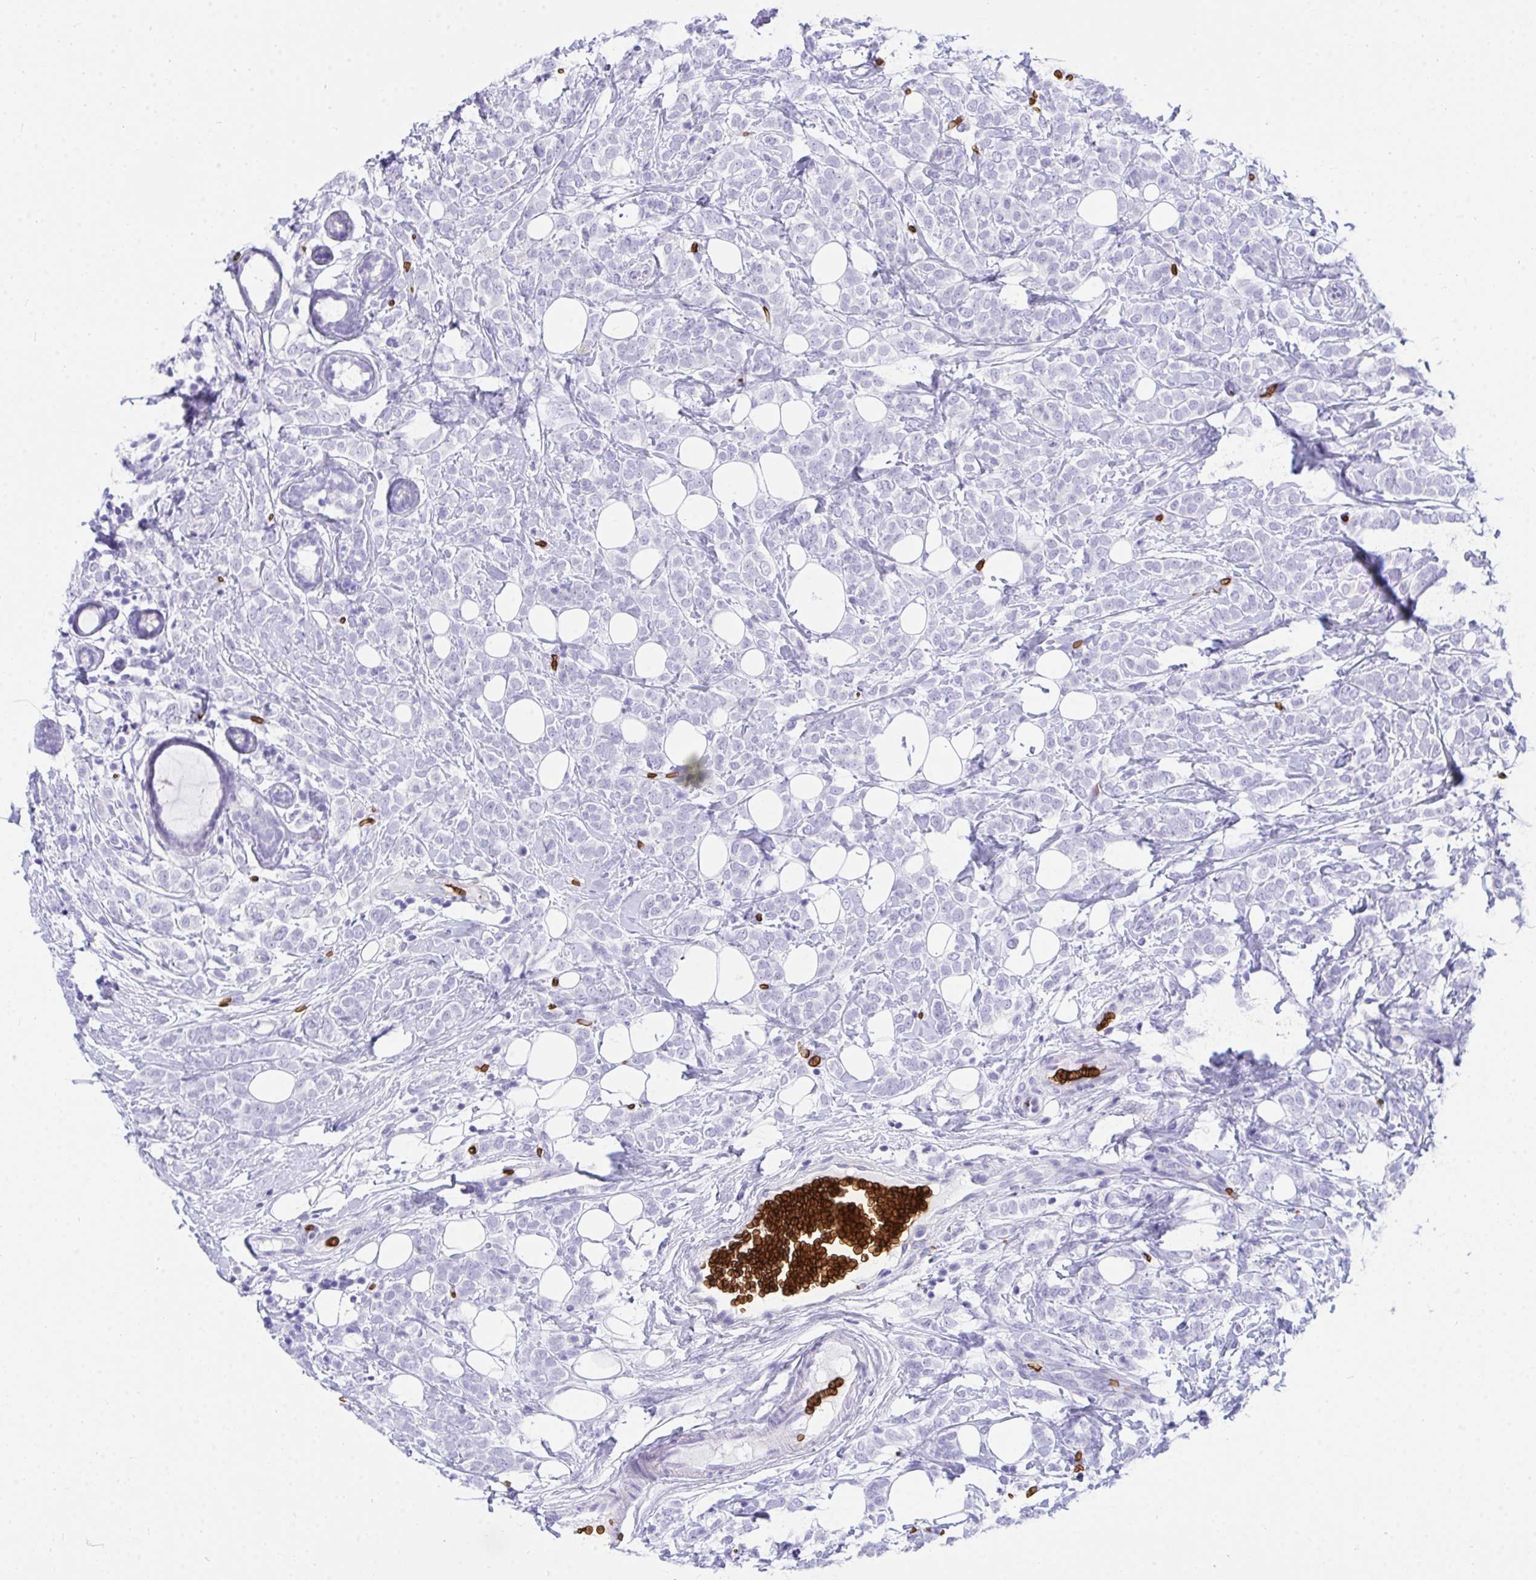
{"staining": {"intensity": "negative", "quantity": "none", "location": "none"}, "tissue": "breast cancer", "cell_type": "Tumor cells", "image_type": "cancer", "snomed": [{"axis": "morphology", "description": "Lobular carcinoma"}, {"axis": "topography", "description": "Breast"}], "caption": "Breast cancer was stained to show a protein in brown. There is no significant expression in tumor cells.", "gene": "ANK1", "patient": {"sex": "female", "age": 49}}